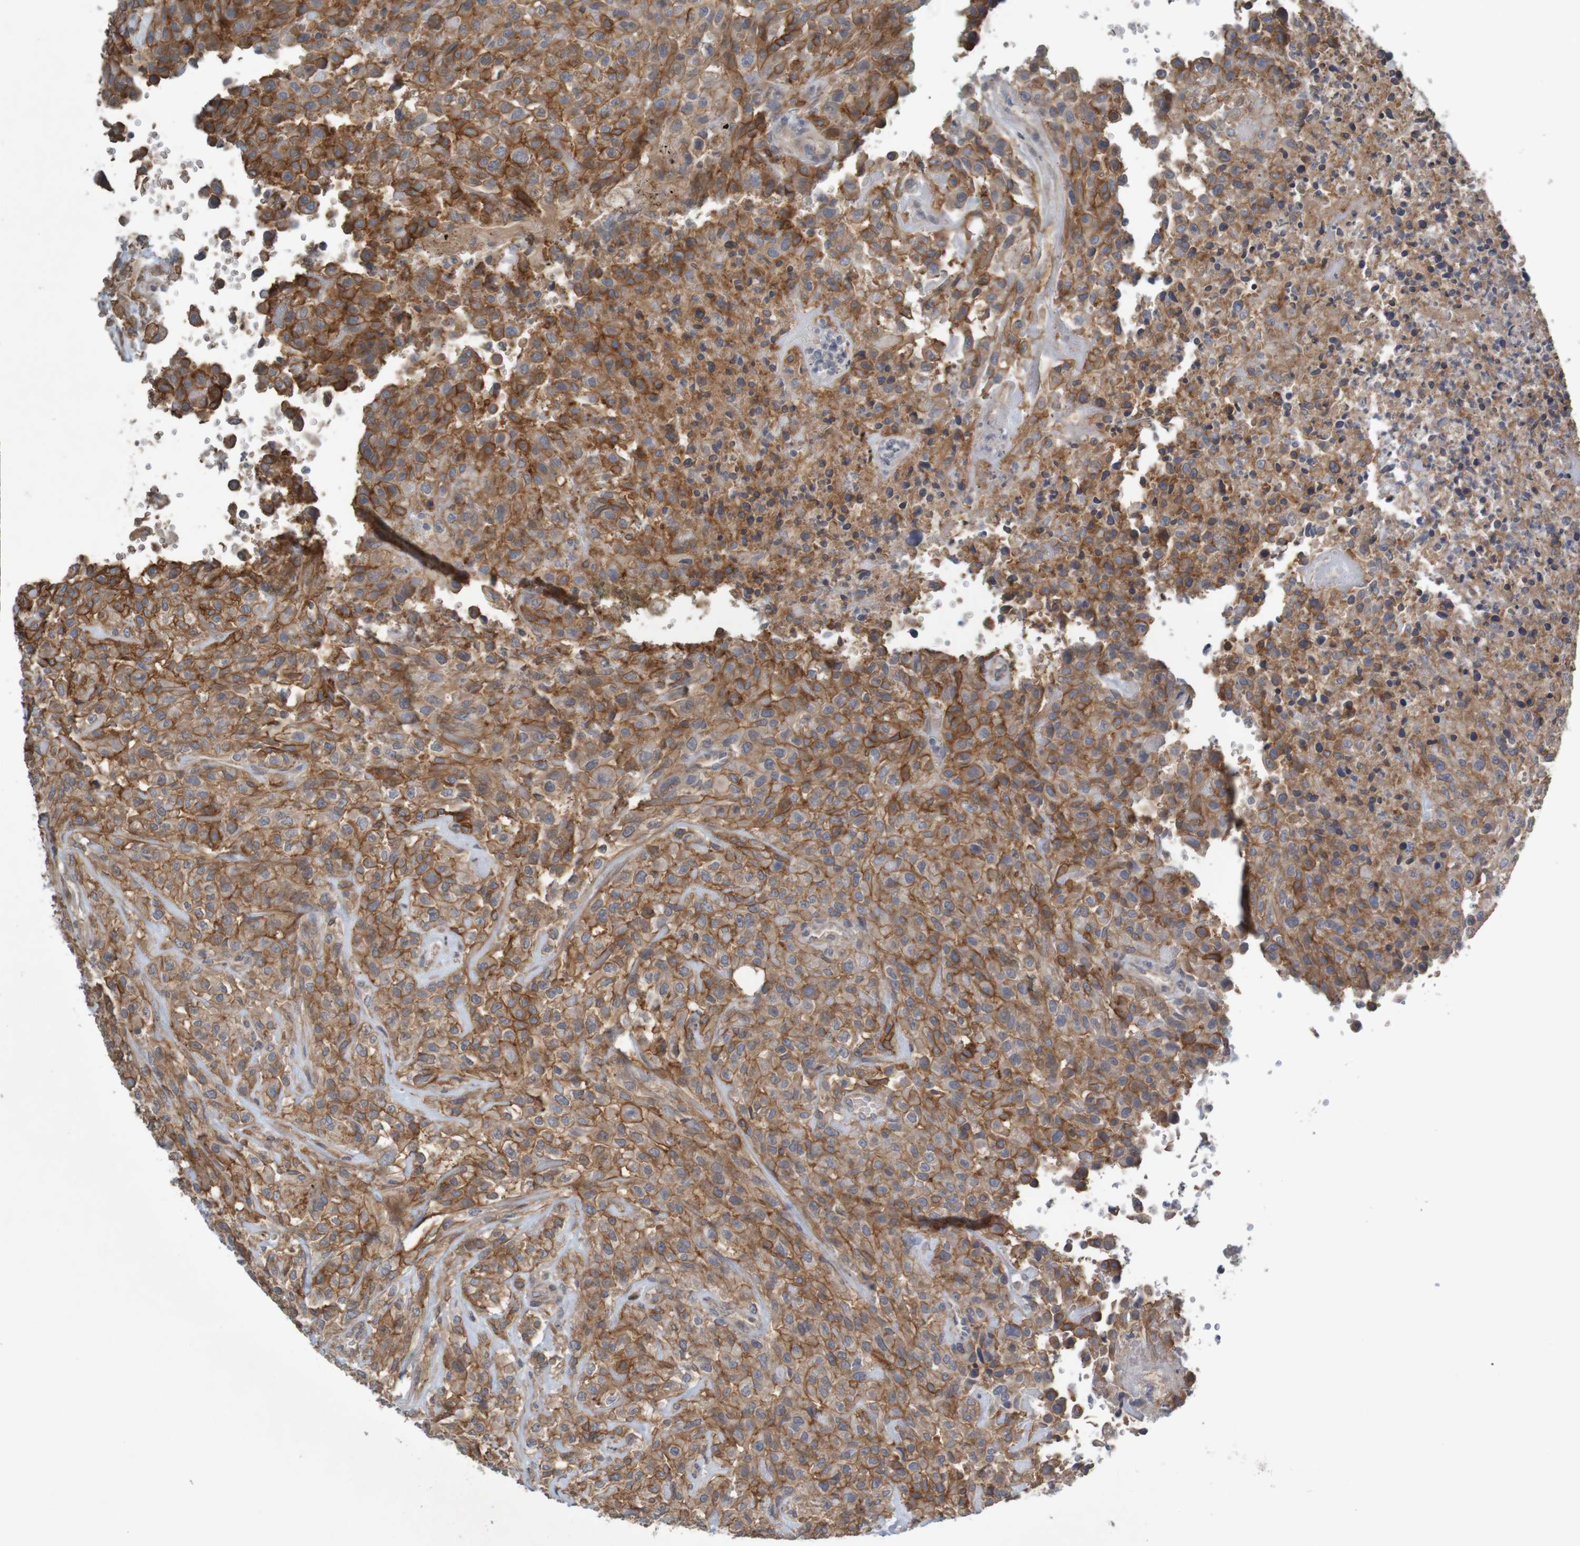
{"staining": {"intensity": "strong", "quantity": ">75%", "location": "cytoplasmic/membranous"}, "tissue": "urothelial cancer", "cell_type": "Tumor cells", "image_type": "cancer", "snomed": [{"axis": "morphology", "description": "Urothelial carcinoma, High grade"}, {"axis": "topography", "description": "Urinary bladder"}], "caption": "A high amount of strong cytoplasmic/membranous expression is appreciated in approximately >75% of tumor cells in high-grade urothelial carcinoma tissue.", "gene": "B3GAT2", "patient": {"sex": "male", "age": 46}}